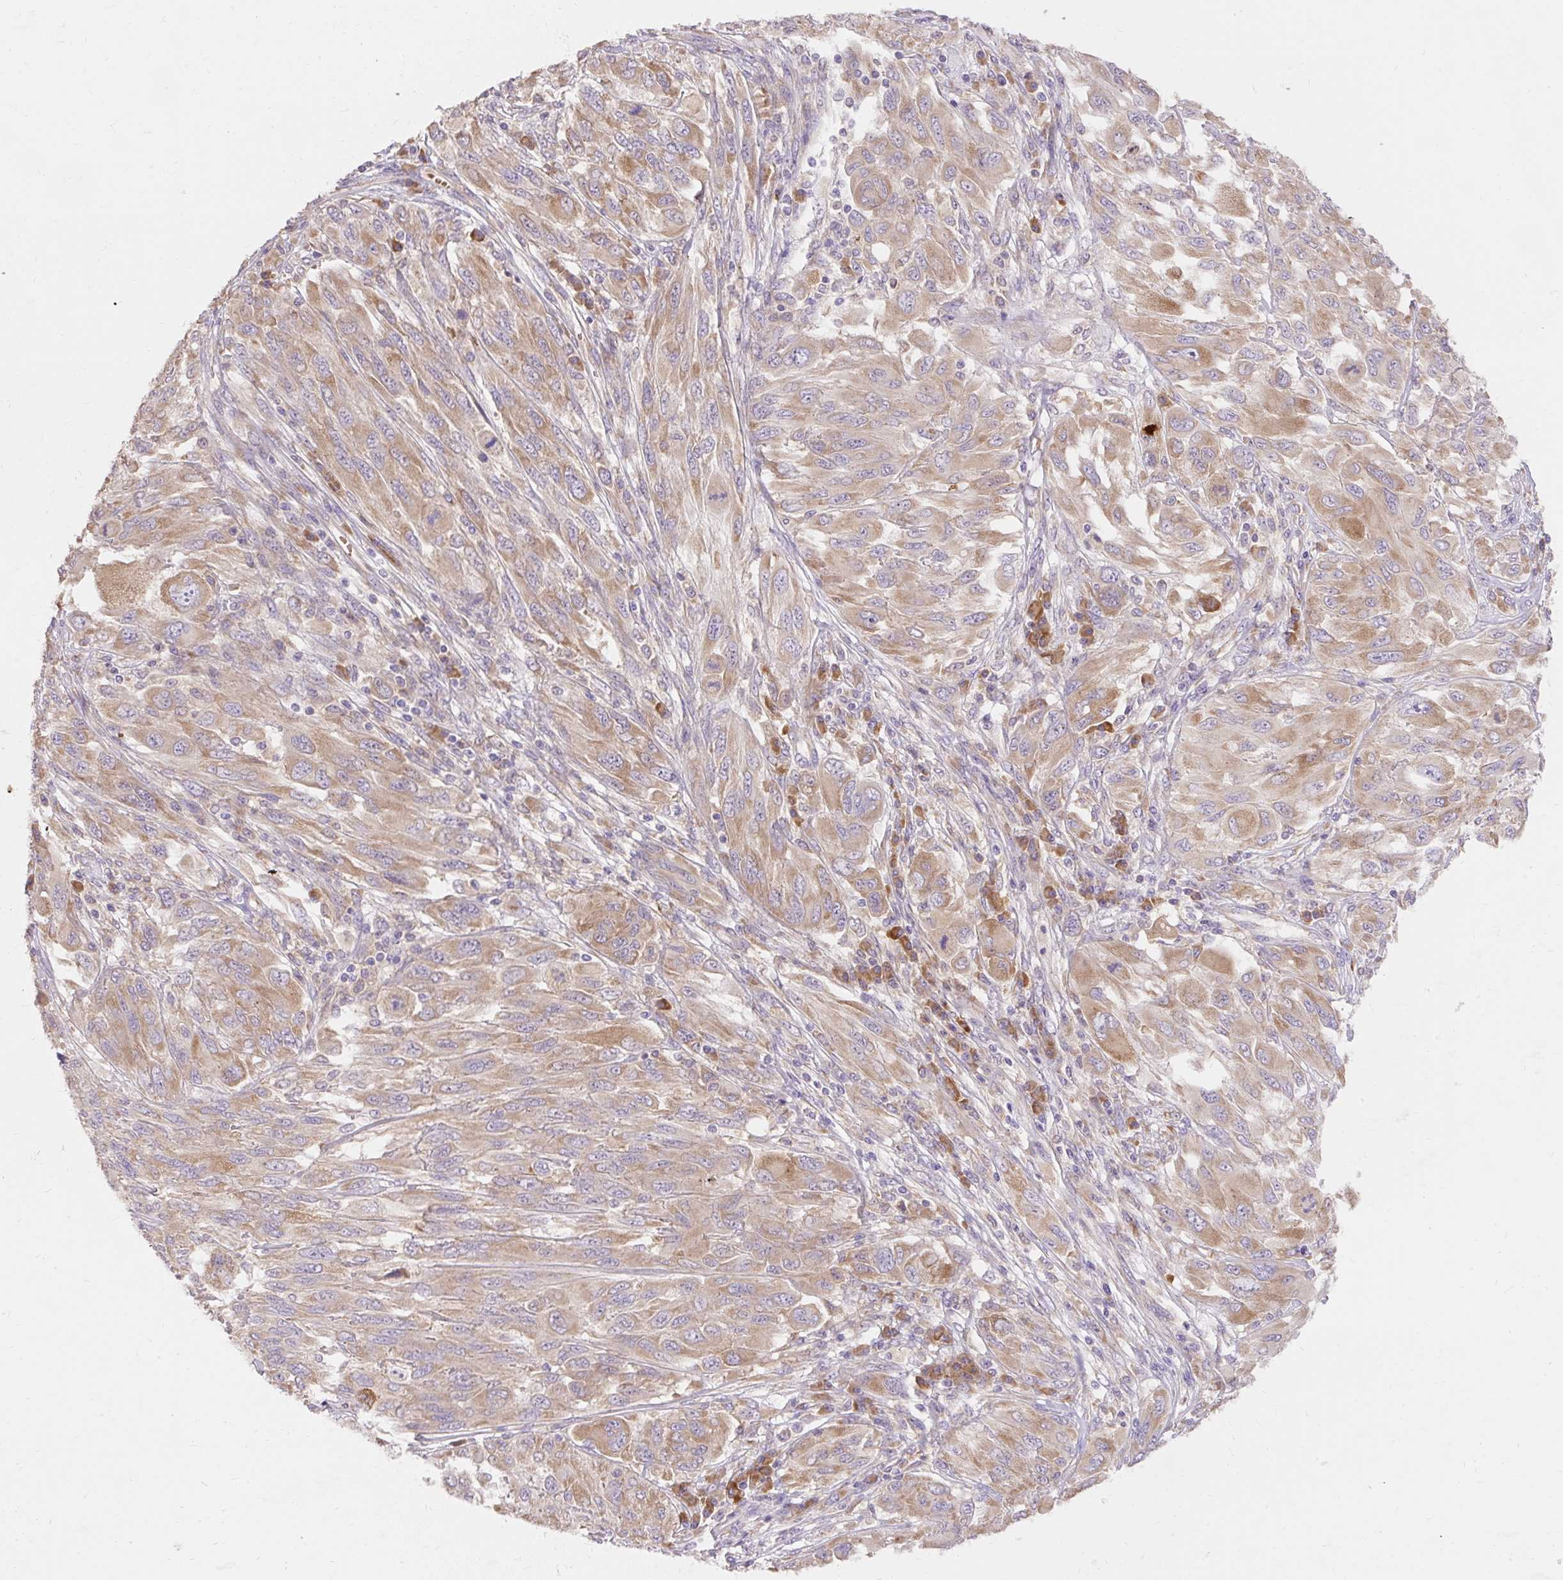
{"staining": {"intensity": "weak", "quantity": ">75%", "location": "cytoplasmic/membranous"}, "tissue": "melanoma", "cell_type": "Tumor cells", "image_type": "cancer", "snomed": [{"axis": "morphology", "description": "Malignant melanoma, NOS"}, {"axis": "topography", "description": "Skin"}], "caption": "Immunohistochemistry histopathology image of human melanoma stained for a protein (brown), which reveals low levels of weak cytoplasmic/membranous positivity in approximately >75% of tumor cells.", "gene": "SEC63", "patient": {"sex": "female", "age": 91}}